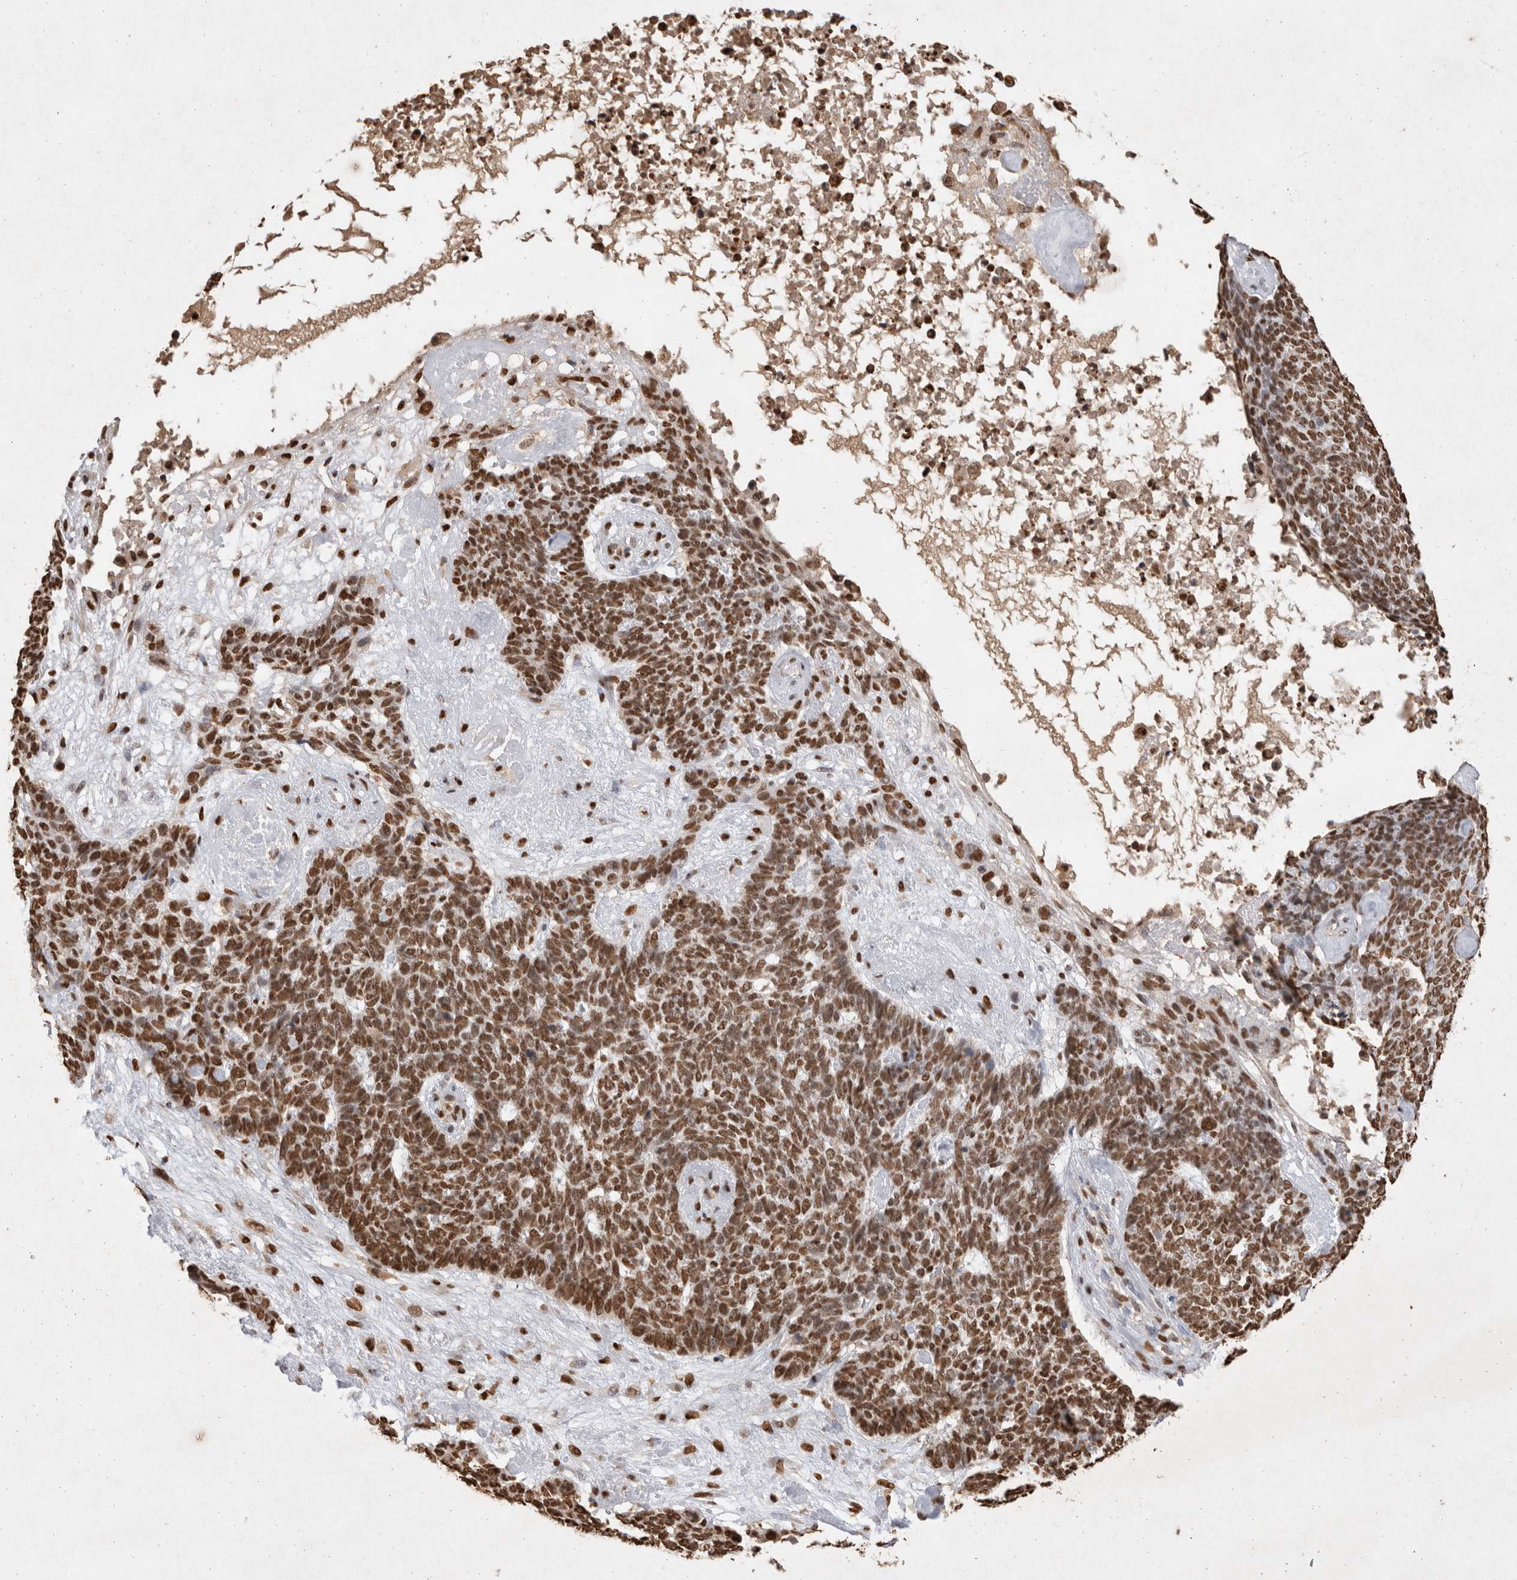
{"staining": {"intensity": "strong", "quantity": ">75%", "location": "nuclear"}, "tissue": "skin cancer", "cell_type": "Tumor cells", "image_type": "cancer", "snomed": [{"axis": "morphology", "description": "Basal cell carcinoma"}, {"axis": "topography", "description": "Skin"}], "caption": "This photomicrograph displays skin cancer stained with IHC to label a protein in brown. The nuclear of tumor cells show strong positivity for the protein. Nuclei are counter-stained blue.", "gene": "HDGF", "patient": {"sex": "female", "age": 84}}